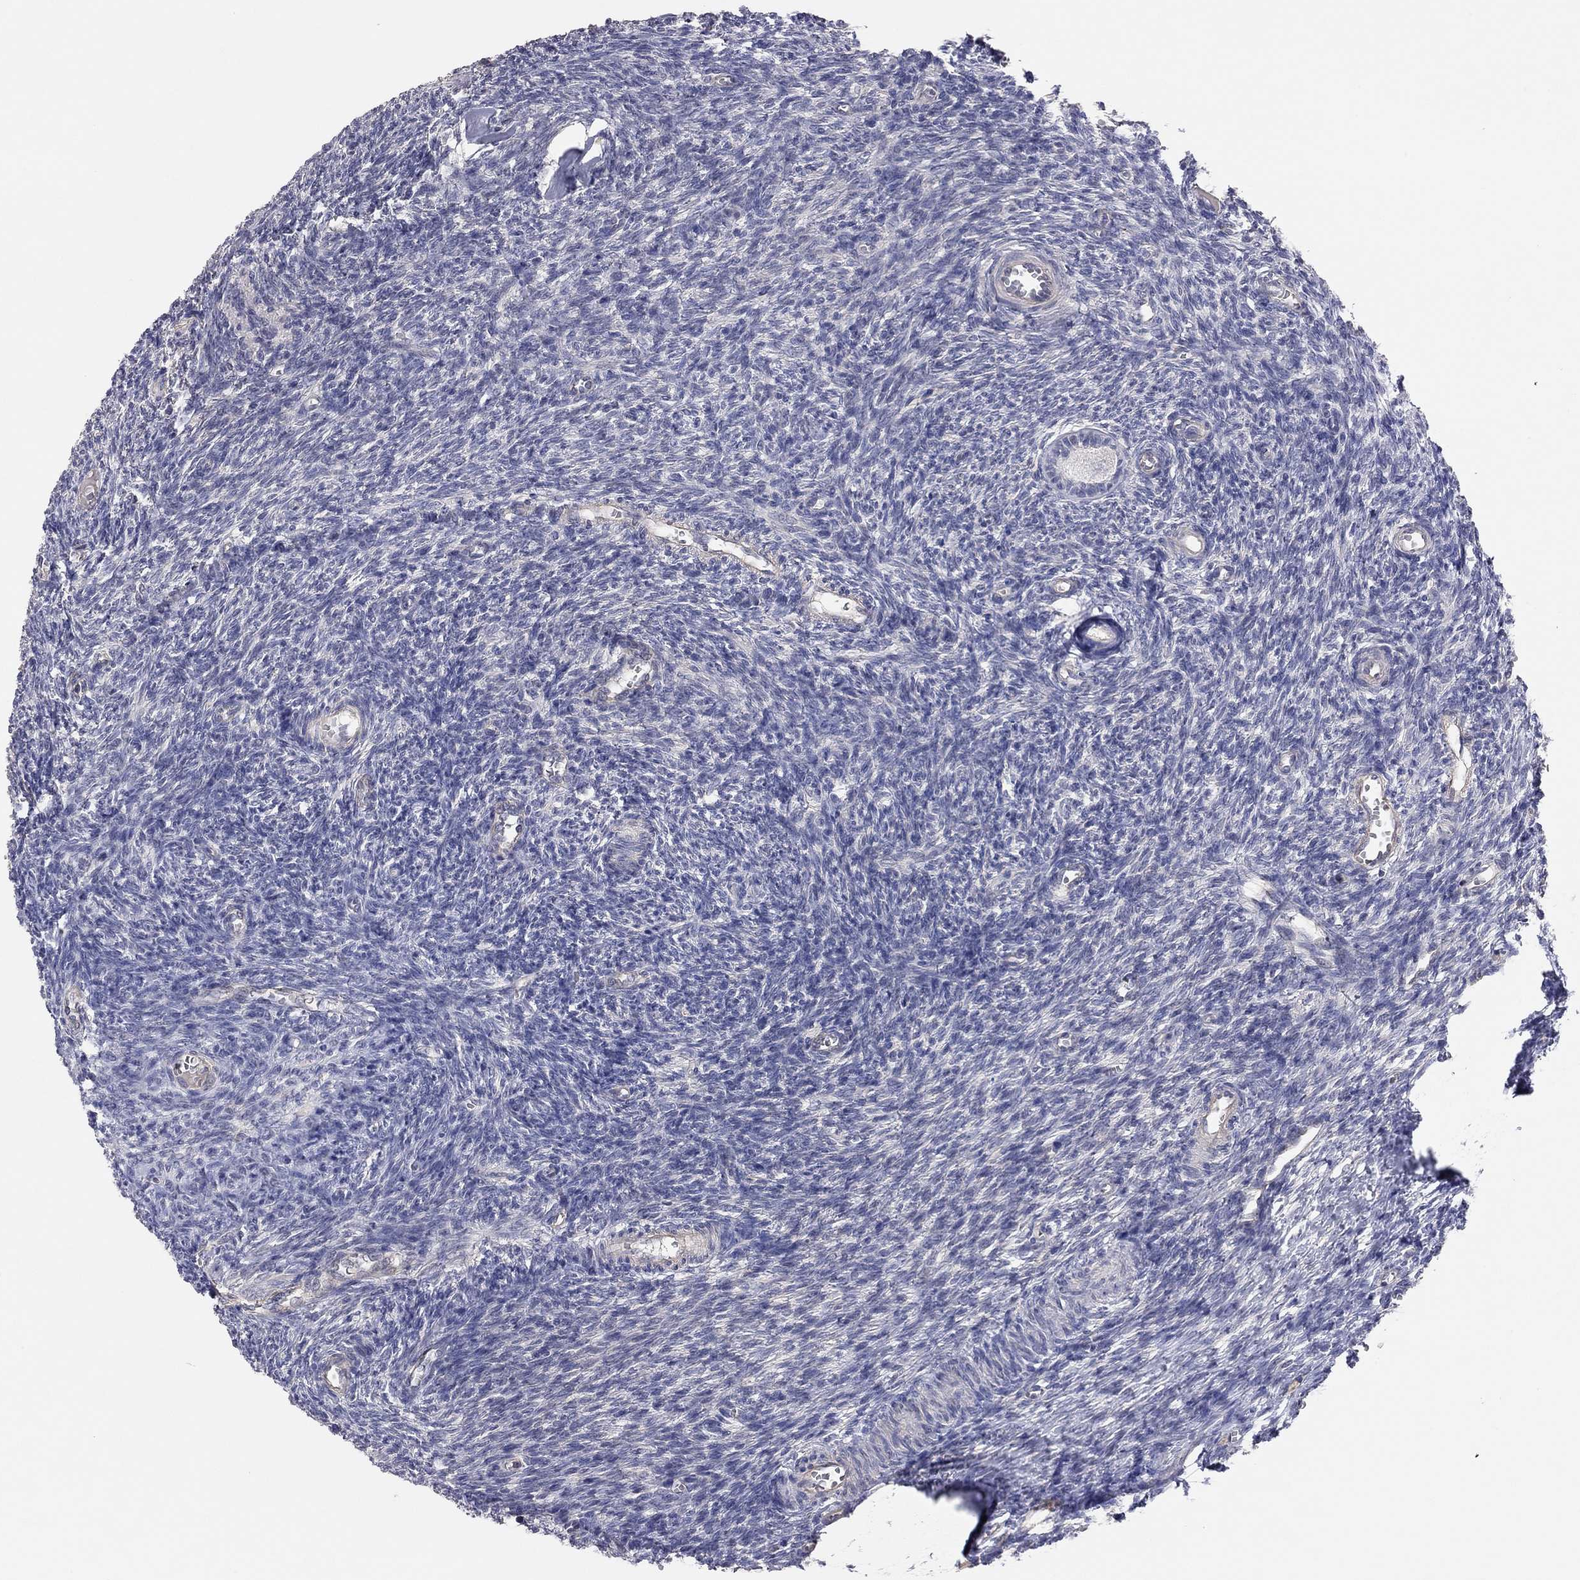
{"staining": {"intensity": "negative", "quantity": "none", "location": "none"}, "tissue": "ovary", "cell_type": "Follicle cells", "image_type": "normal", "snomed": [{"axis": "morphology", "description": "Normal tissue, NOS"}, {"axis": "topography", "description": "Ovary"}], "caption": "Micrograph shows no protein expression in follicle cells of benign ovary.", "gene": "KCNB1", "patient": {"sex": "female", "age": 27}}